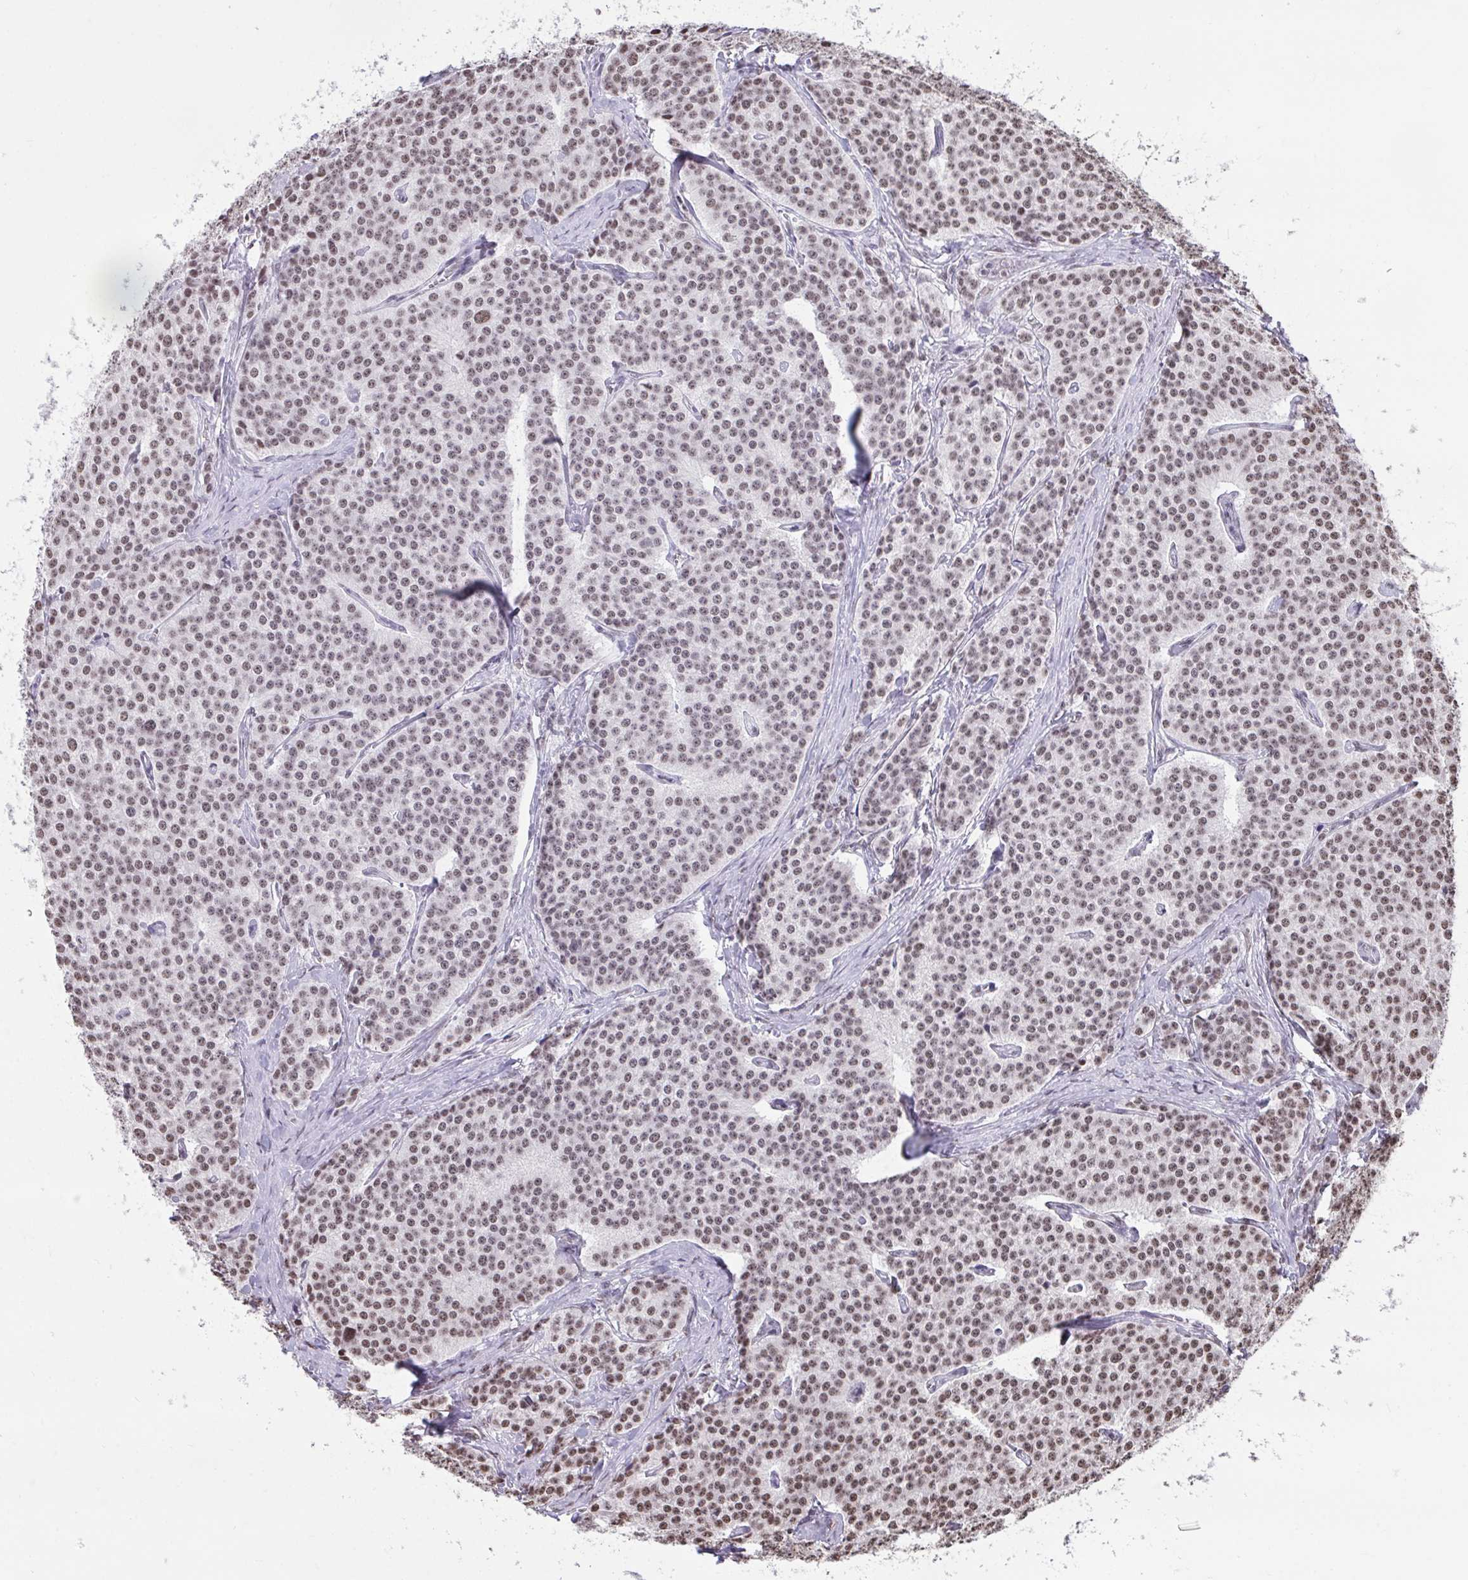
{"staining": {"intensity": "moderate", "quantity": ">75%", "location": "nuclear"}, "tissue": "carcinoid", "cell_type": "Tumor cells", "image_type": "cancer", "snomed": [{"axis": "morphology", "description": "Carcinoid, malignant, NOS"}, {"axis": "topography", "description": "Small intestine"}], "caption": "Immunohistochemical staining of human carcinoid exhibits medium levels of moderate nuclear expression in approximately >75% of tumor cells.", "gene": "HNRNPDL", "patient": {"sex": "female", "age": 64}}